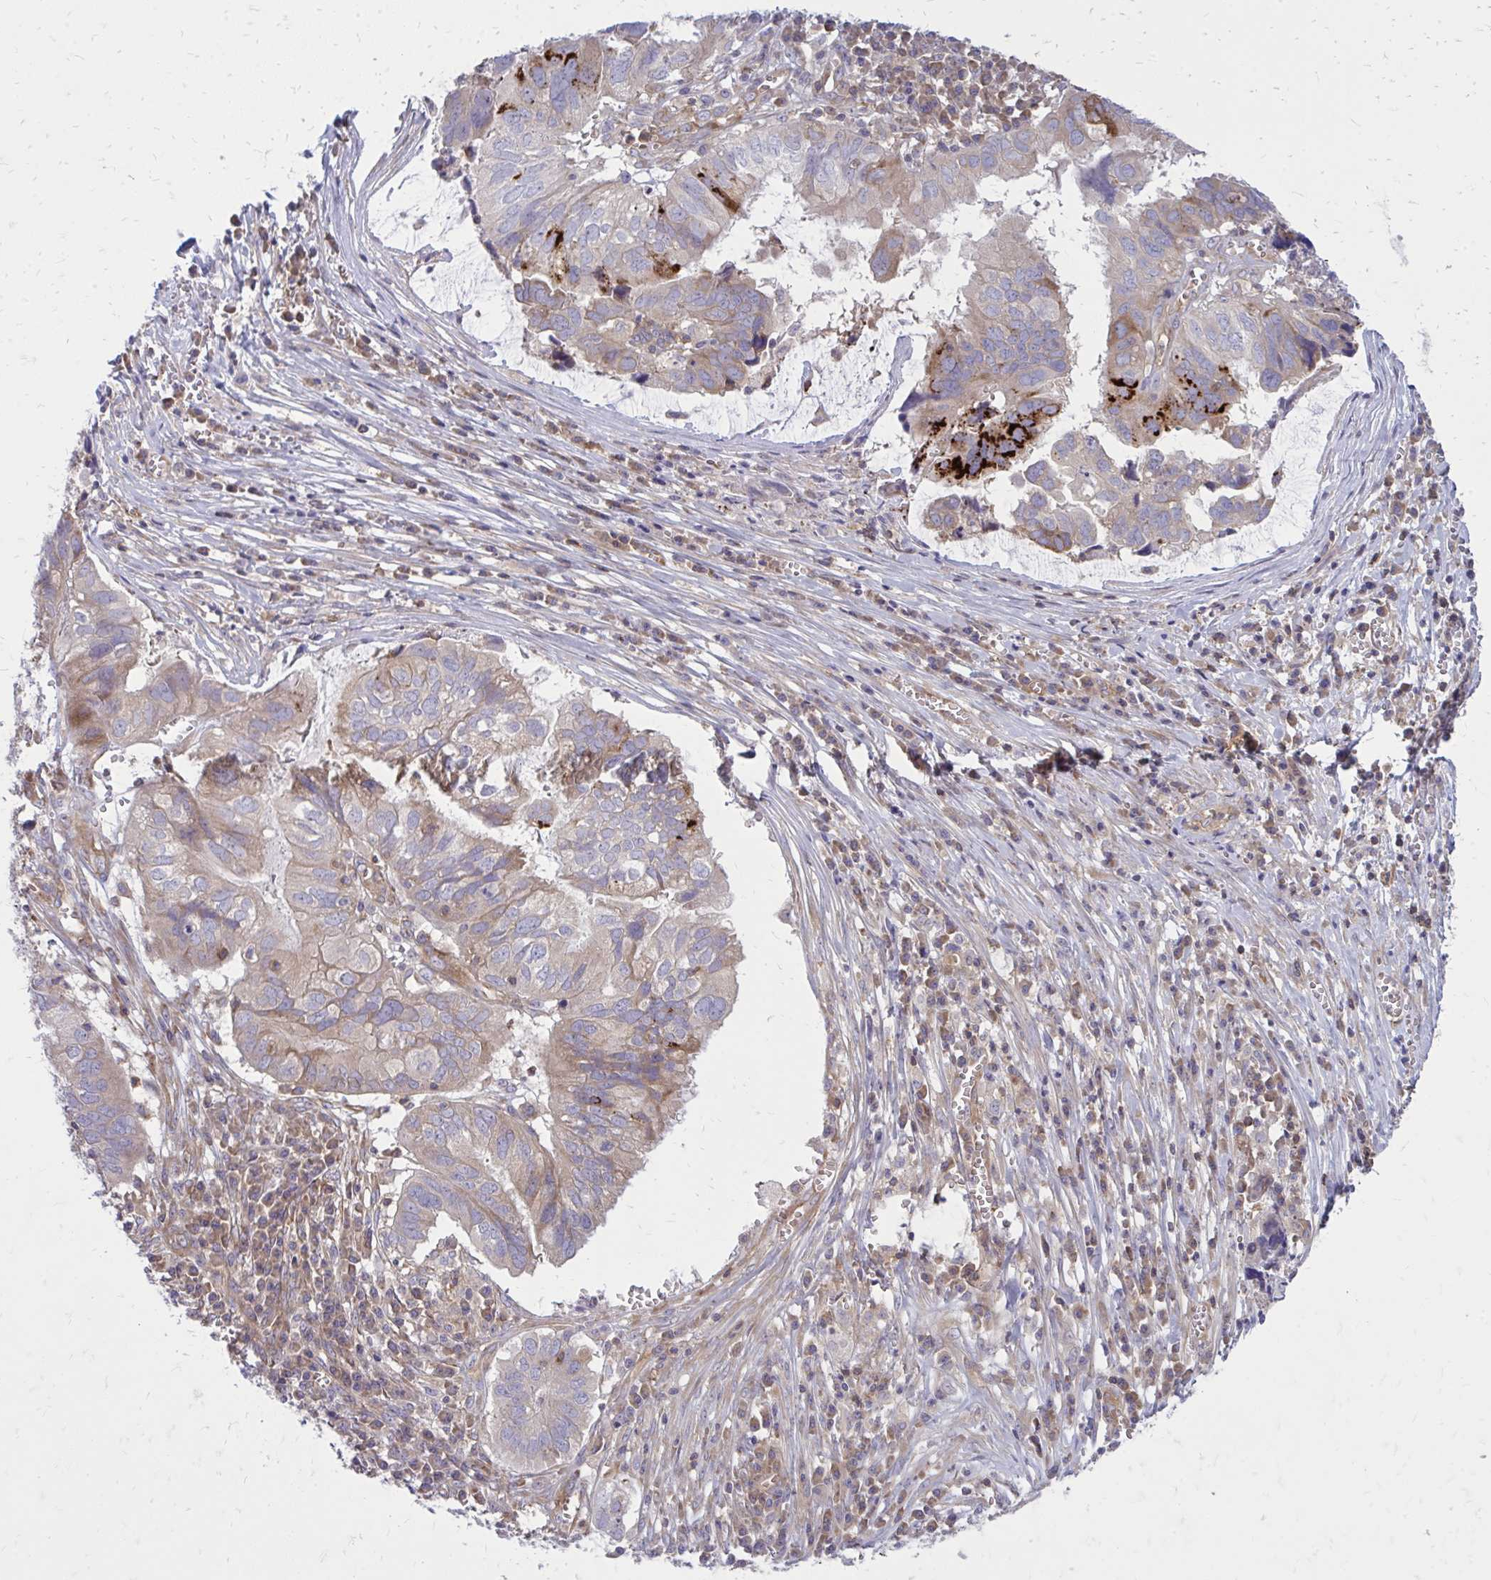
{"staining": {"intensity": "strong", "quantity": "<25%", "location": "cytoplasmic/membranous"}, "tissue": "ovarian cancer", "cell_type": "Tumor cells", "image_type": "cancer", "snomed": [{"axis": "morphology", "description": "Cystadenocarcinoma, serous, NOS"}, {"axis": "topography", "description": "Ovary"}], "caption": "IHC micrograph of neoplastic tissue: human ovarian cancer (serous cystadenocarcinoma) stained using IHC demonstrates medium levels of strong protein expression localized specifically in the cytoplasmic/membranous of tumor cells, appearing as a cytoplasmic/membranous brown color.", "gene": "ASAP1", "patient": {"sex": "female", "age": 79}}